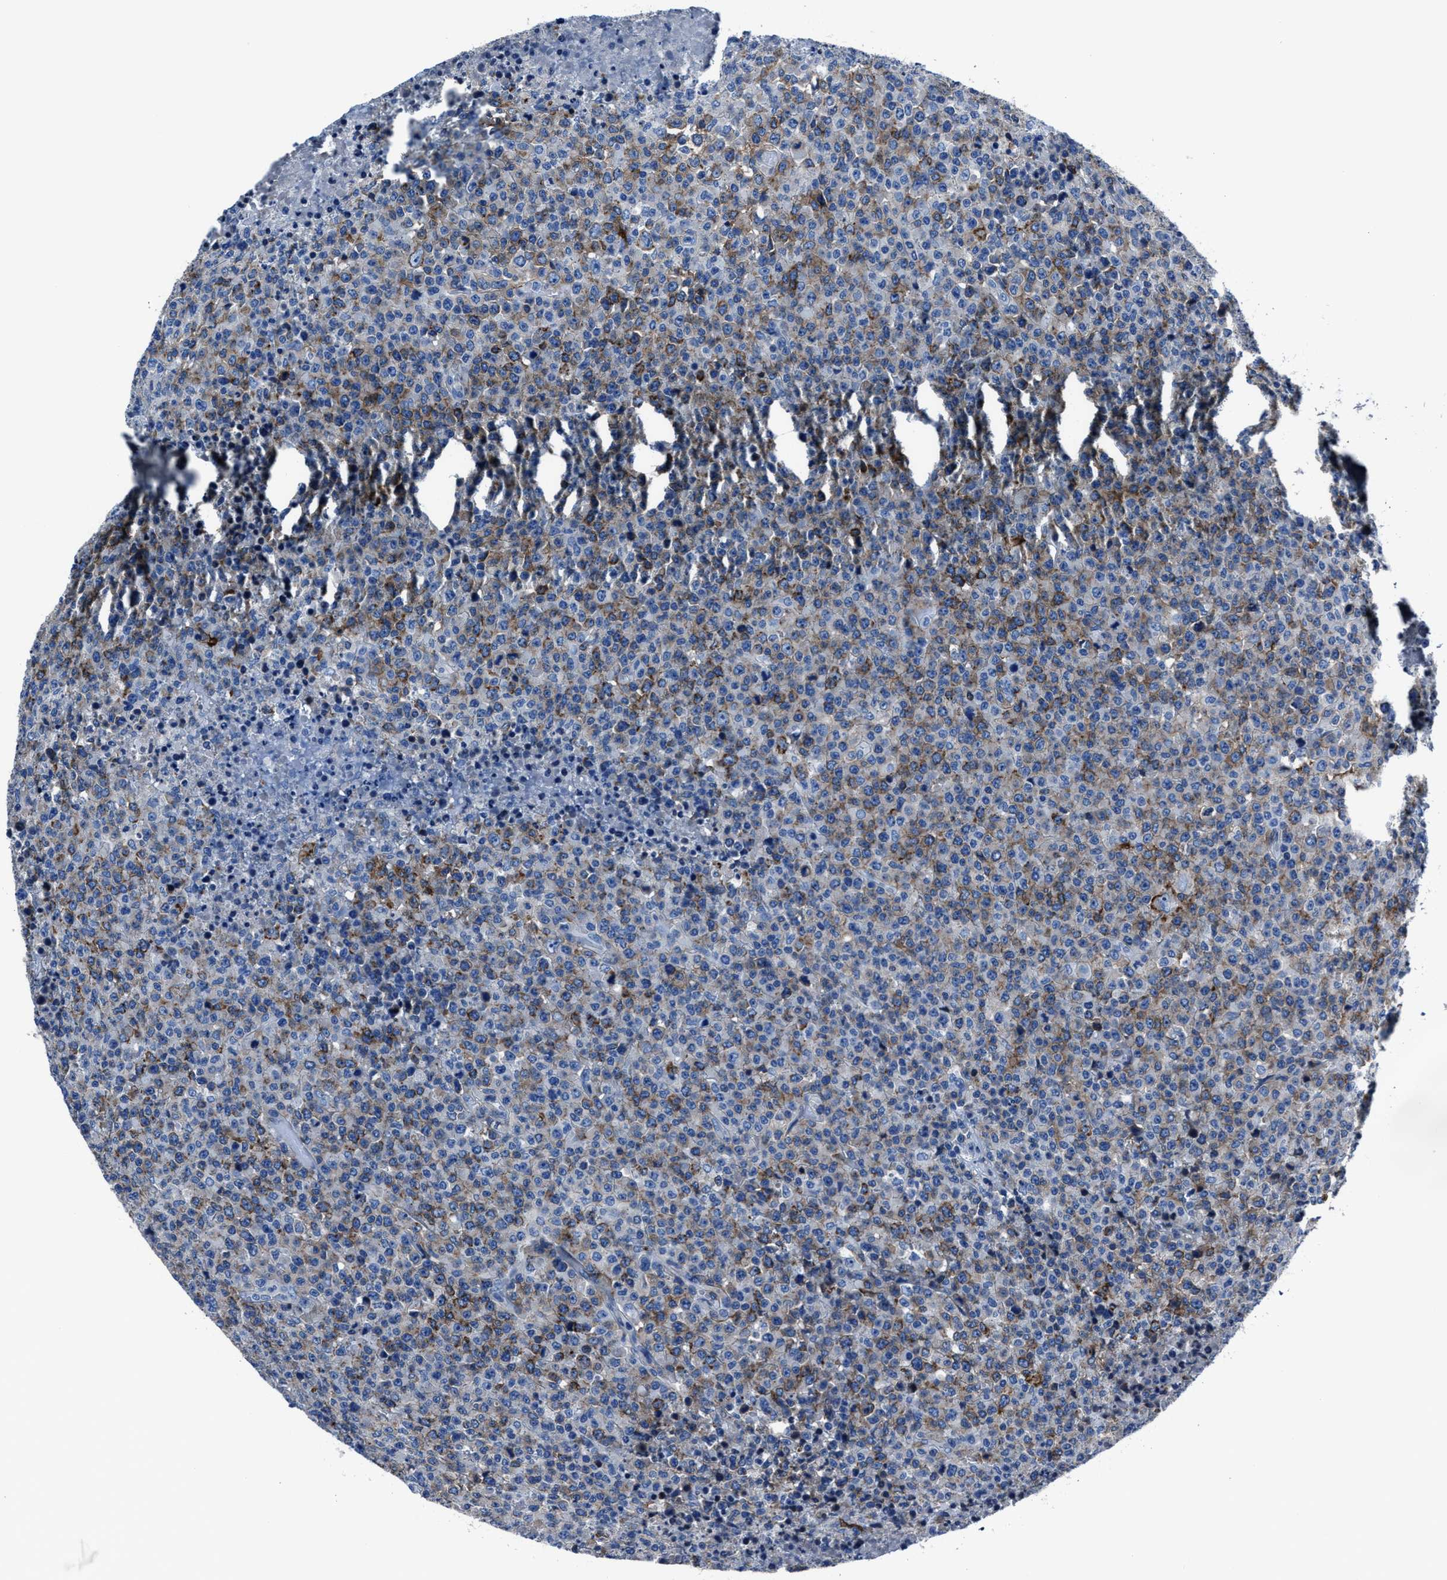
{"staining": {"intensity": "moderate", "quantity": "25%-75%", "location": "cytoplasmic/membranous"}, "tissue": "lymphoma", "cell_type": "Tumor cells", "image_type": "cancer", "snomed": [{"axis": "morphology", "description": "Malignant lymphoma, non-Hodgkin's type, High grade"}, {"axis": "topography", "description": "Lymph node"}], "caption": "Malignant lymphoma, non-Hodgkin's type (high-grade) stained with DAB (3,3'-diaminobenzidine) immunohistochemistry (IHC) displays medium levels of moderate cytoplasmic/membranous positivity in approximately 25%-75% of tumor cells. (Brightfield microscopy of DAB IHC at high magnification).", "gene": "LMO7", "patient": {"sex": "male", "age": 13}}